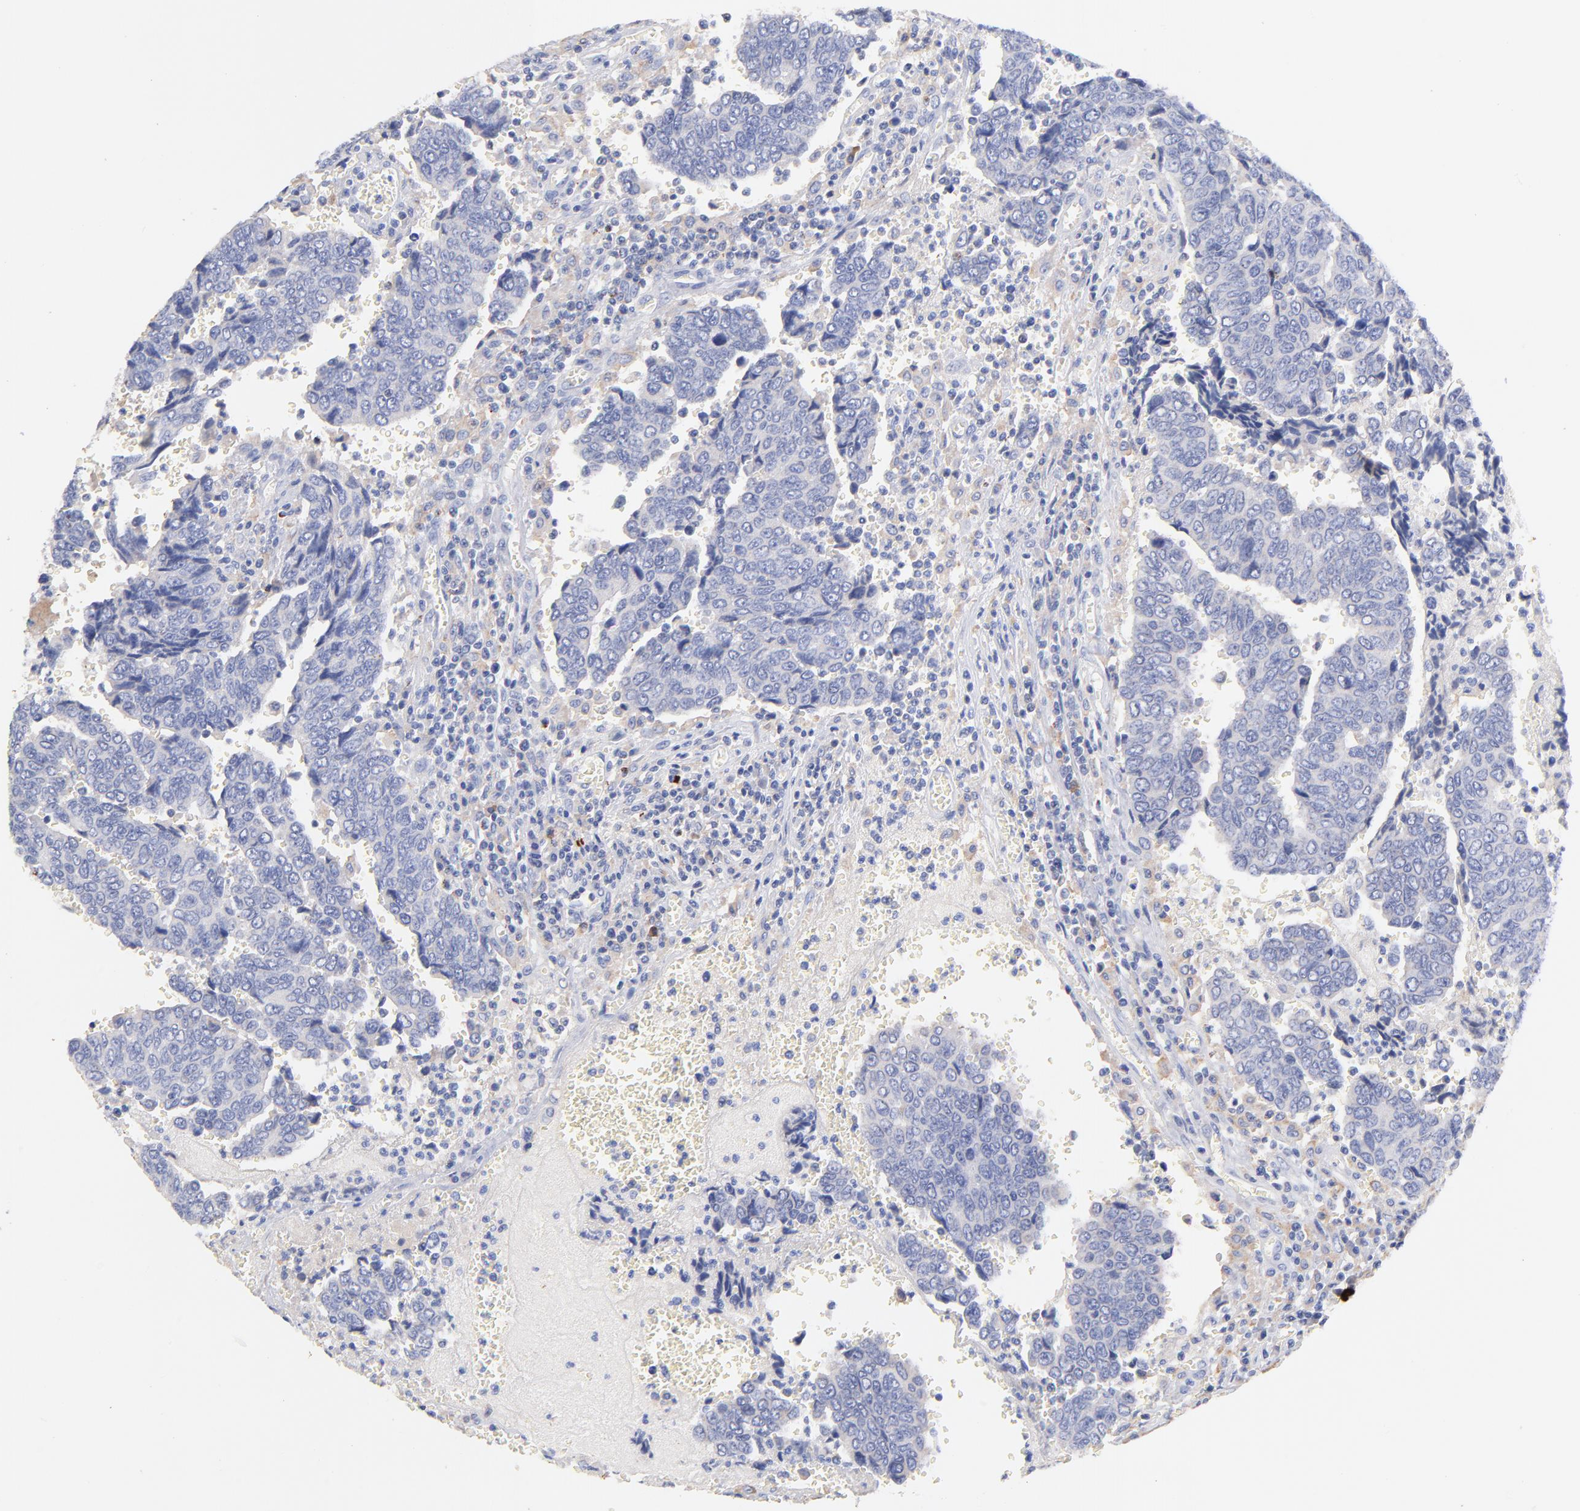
{"staining": {"intensity": "negative", "quantity": "none", "location": "none"}, "tissue": "urothelial cancer", "cell_type": "Tumor cells", "image_type": "cancer", "snomed": [{"axis": "morphology", "description": "Urothelial carcinoma, High grade"}, {"axis": "topography", "description": "Urinary bladder"}], "caption": "High magnification brightfield microscopy of high-grade urothelial carcinoma stained with DAB (3,3'-diaminobenzidine) (brown) and counterstained with hematoxylin (blue): tumor cells show no significant positivity.", "gene": "IGLV7-43", "patient": {"sex": "male", "age": 86}}